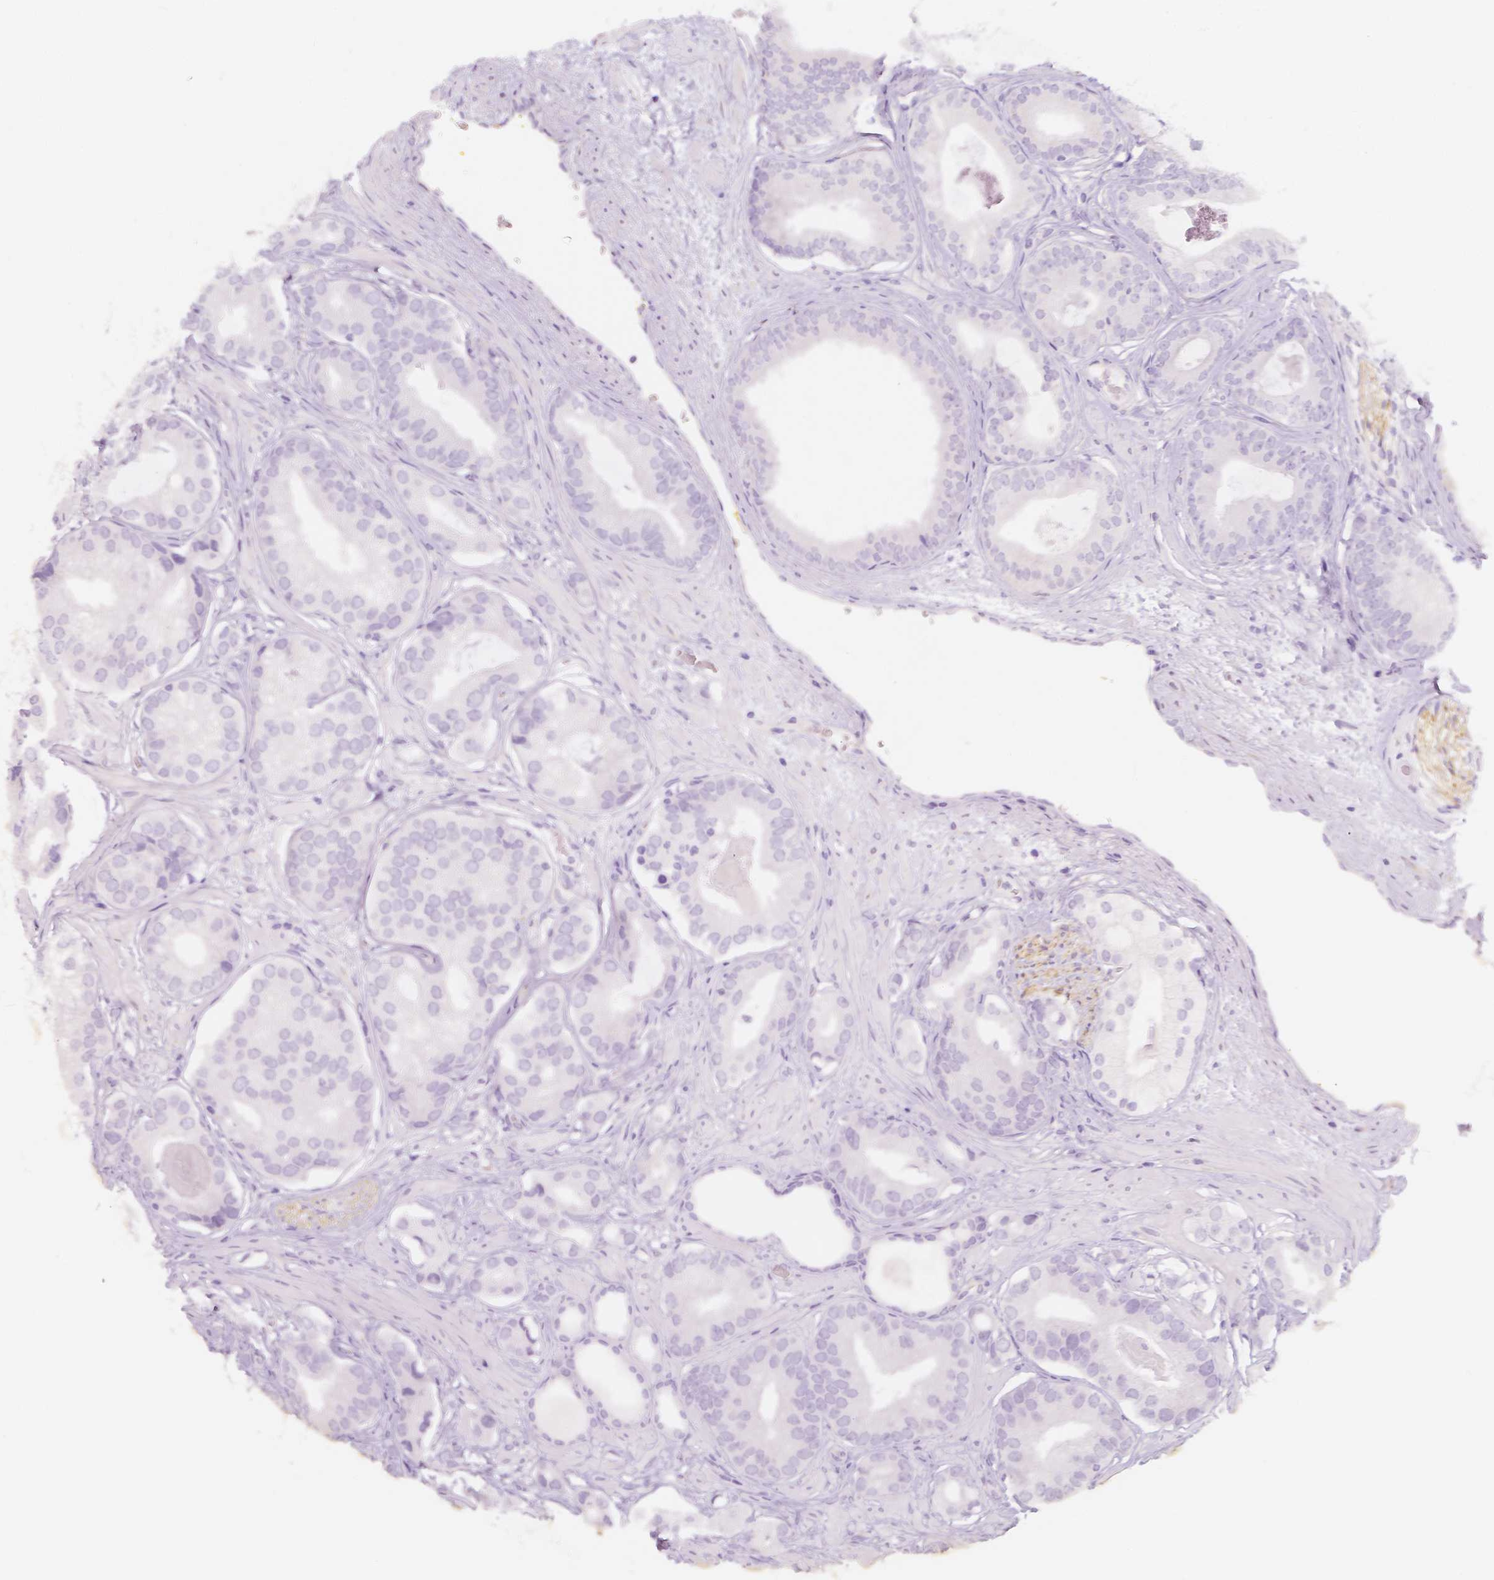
{"staining": {"intensity": "negative", "quantity": "none", "location": "none"}, "tissue": "prostate cancer", "cell_type": "Tumor cells", "image_type": "cancer", "snomed": [{"axis": "morphology", "description": "Adenocarcinoma, Low grade"}, {"axis": "topography", "description": "Prostate"}], "caption": "This is a photomicrograph of IHC staining of prostate cancer, which shows no staining in tumor cells.", "gene": "MAP1A", "patient": {"sex": "male", "age": 61}}